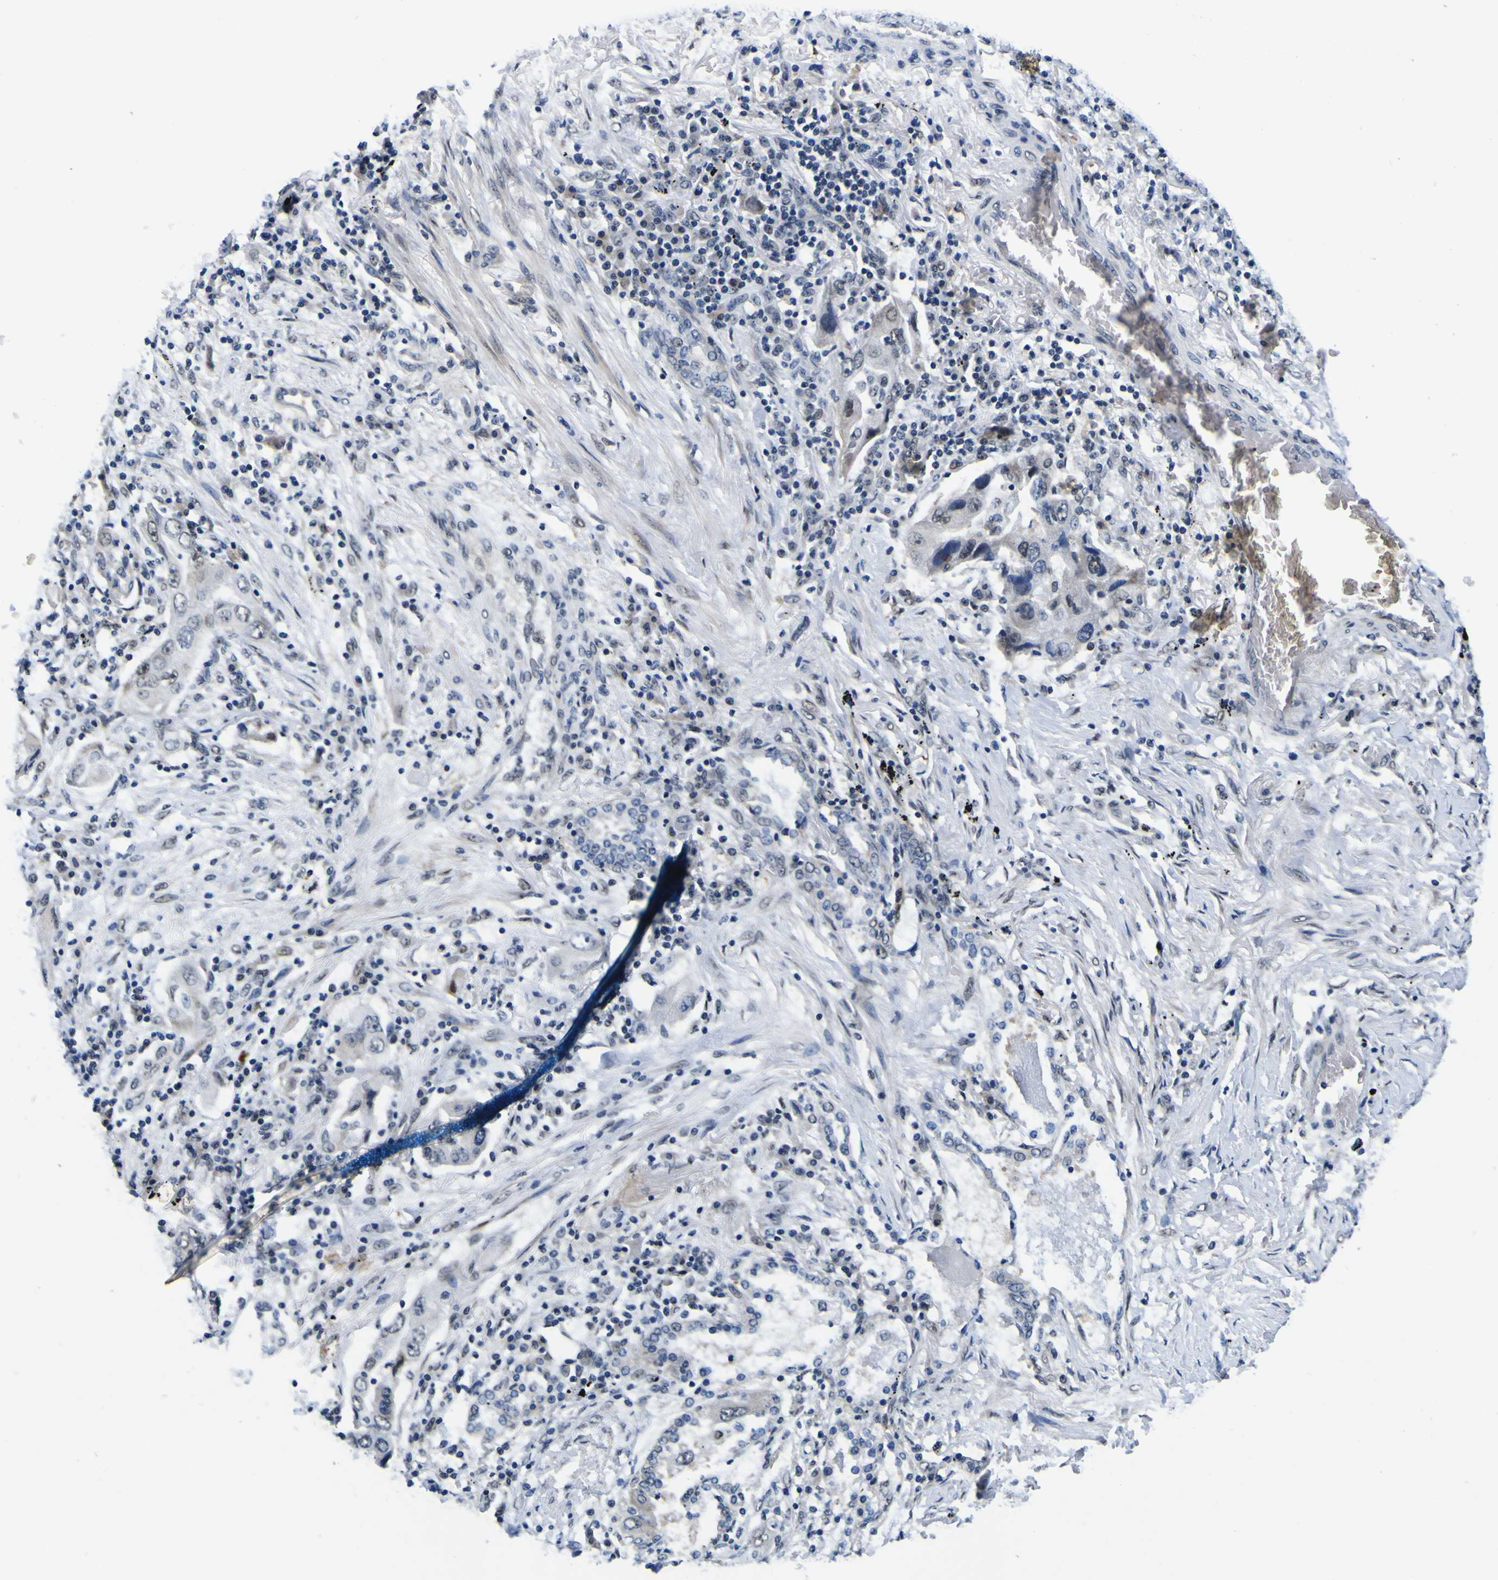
{"staining": {"intensity": "negative", "quantity": "none", "location": "none"}, "tissue": "lung cancer", "cell_type": "Tumor cells", "image_type": "cancer", "snomed": [{"axis": "morphology", "description": "Adenocarcinoma, NOS"}, {"axis": "topography", "description": "Lung"}], "caption": "The immunohistochemistry image has no significant positivity in tumor cells of lung cancer tissue.", "gene": "CUL4B", "patient": {"sex": "female", "age": 65}}